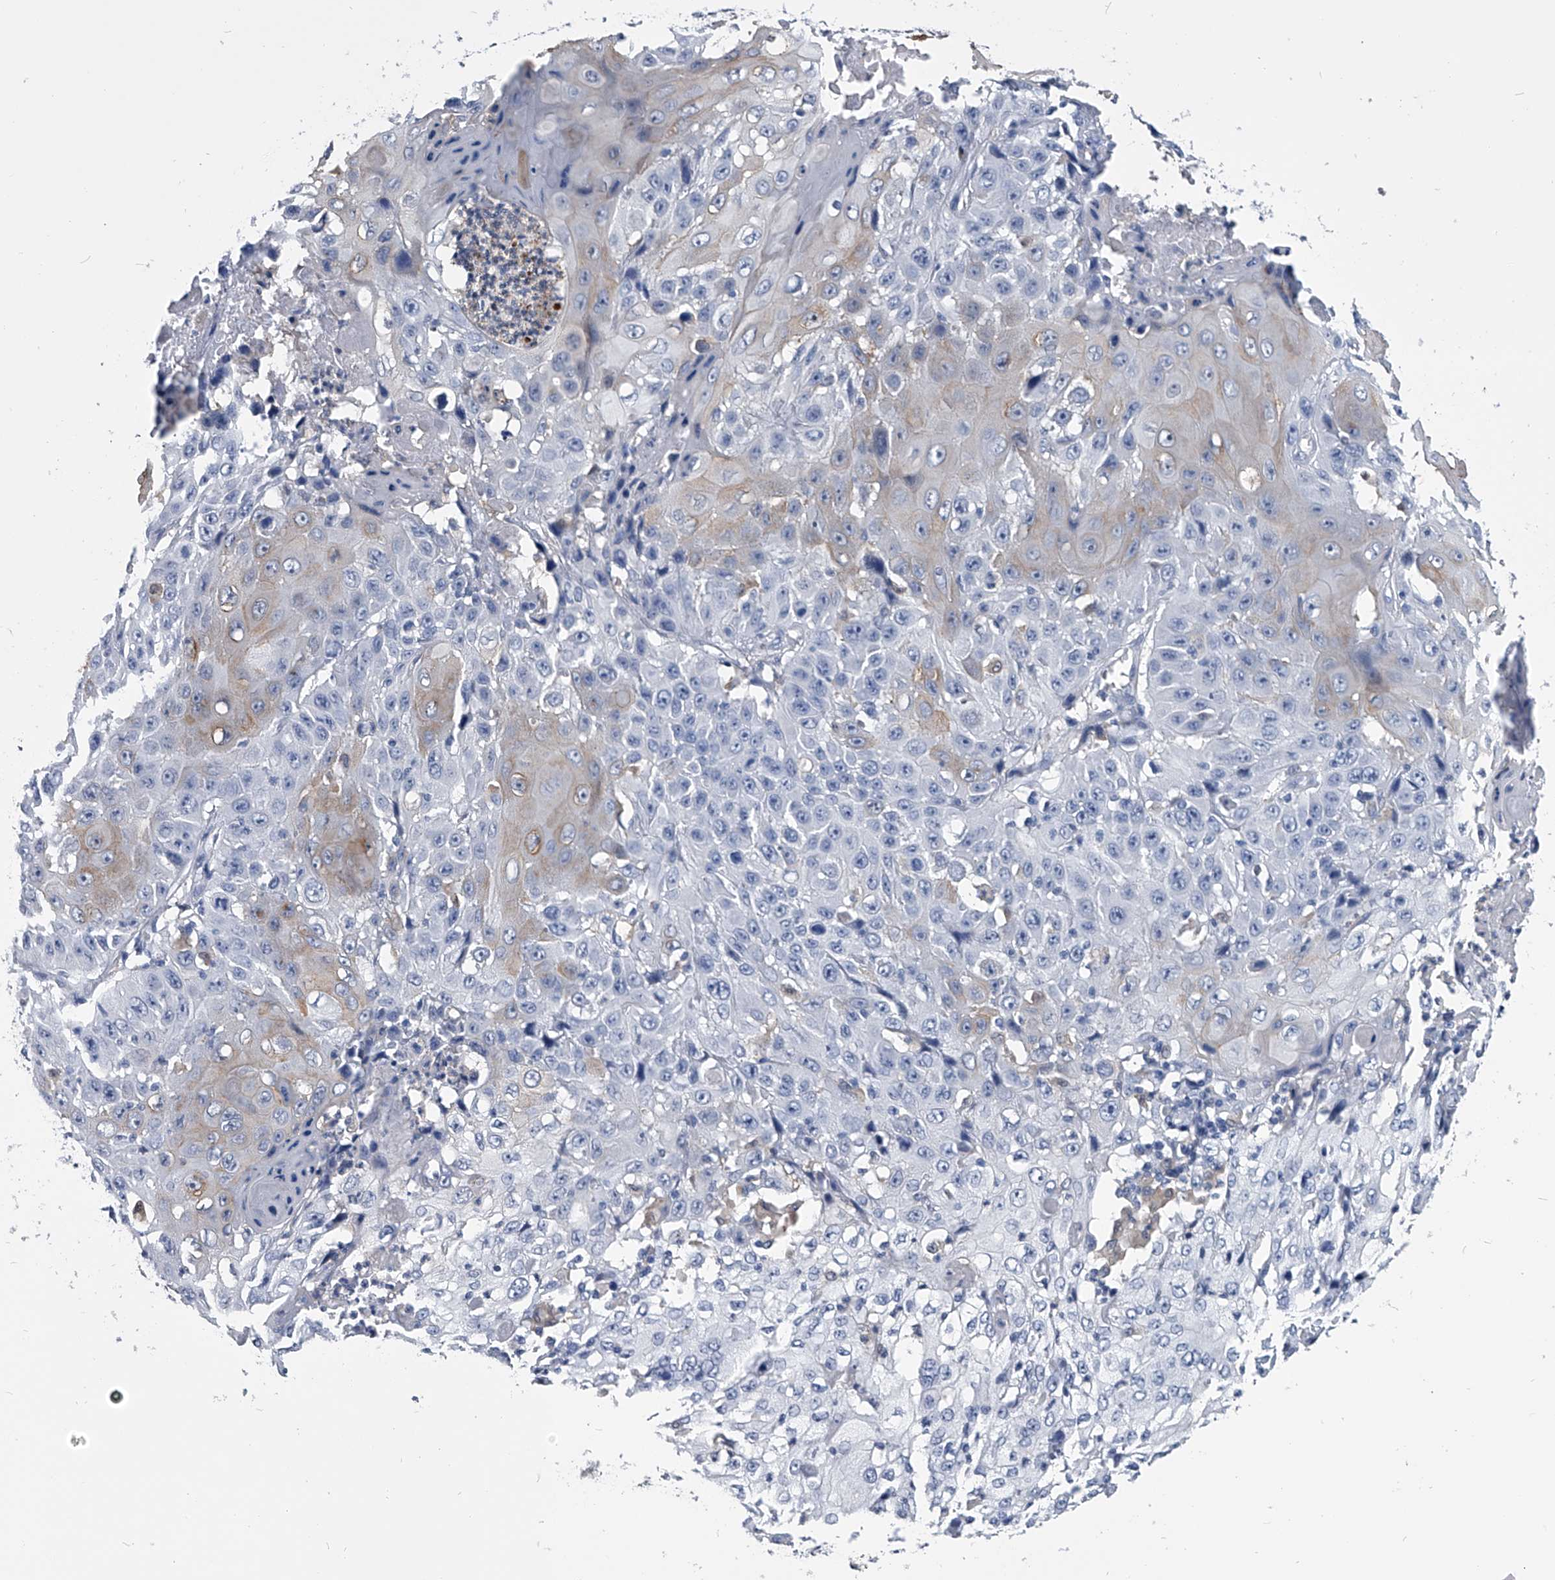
{"staining": {"intensity": "weak", "quantity": "<25%", "location": "cytoplasmic/membranous"}, "tissue": "cervical cancer", "cell_type": "Tumor cells", "image_type": "cancer", "snomed": [{"axis": "morphology", "description": "Squamous cell carcinoma, NOS"}, {"axis": "topography", "description": "Cervix"}], "caption": "High power microscopy photomicrograph of an immunohistochemistry (IHC) histopathology image of cervical squamous cell carcinoma, revealing no significant staining in tumor cells.", "gene": "PDXK", "patient": {"sex": "female", "age": 39}}